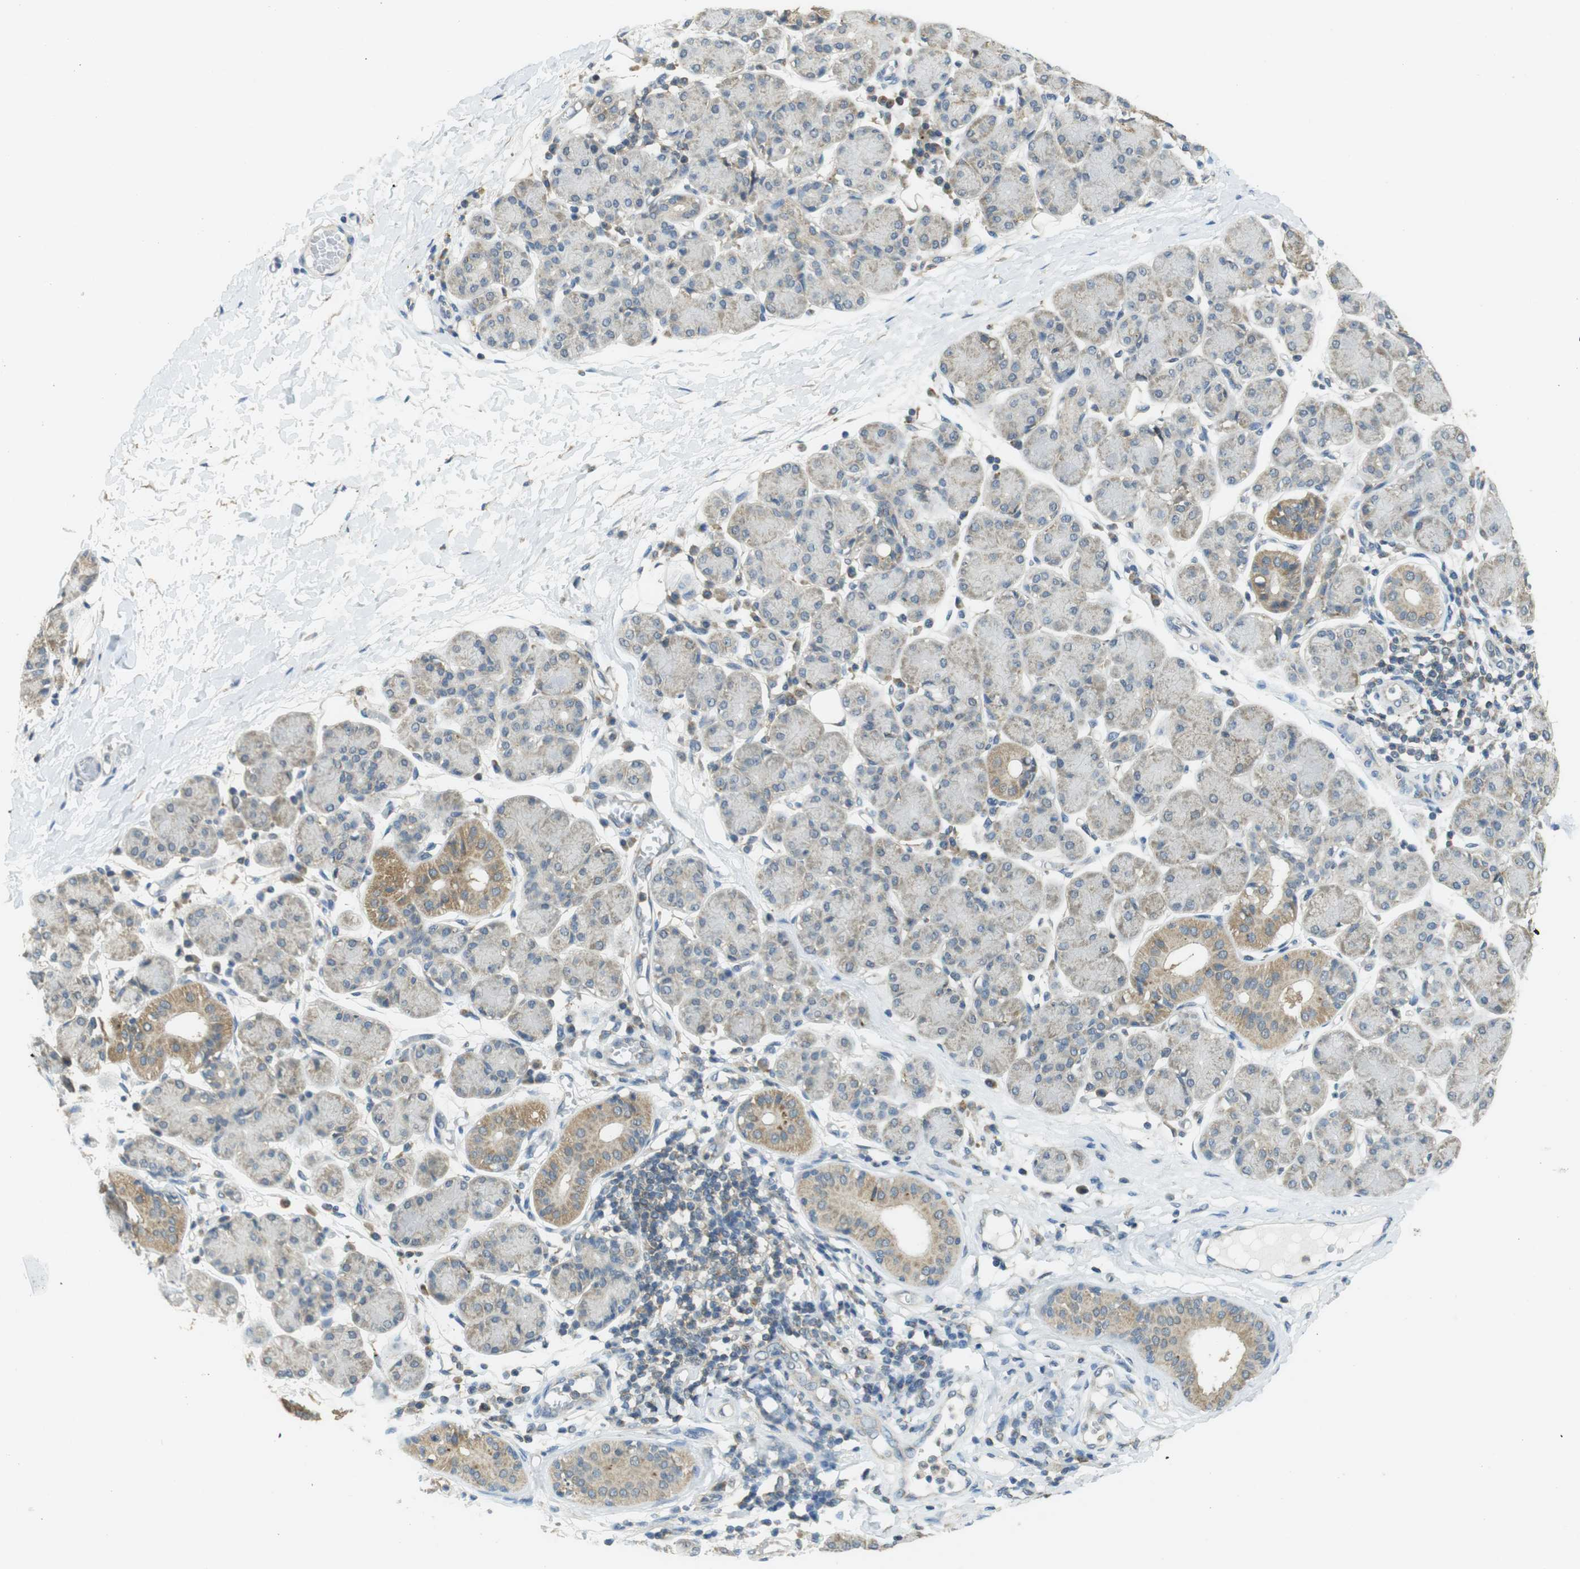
{"staining": {"intensity": "moderate", "quantity": "<25%", "location": "cytoplasmic/membranous"}, "tissue": "salivary gland", "cell_type": "Glandular cells", "image_type": "normal", "snomed": [{"axis": "morphology", "description": "Normal tissue, NOS"}, {"axis": "morphology", "description": "Inflammation, NOS"}, {"axis": "topography", "description": "Lymph node"}, {"axis": "topography", "description": "Salivary gland"}], "caption": "Immunohistochemical staining of benign salivary gland demonstrates low levels of moderate cytoplasmic/membranous positivity in approximately <25% of glandular cells.", "gene": "BRI3BP", "patient": {"sex": "male", "age": 3}}